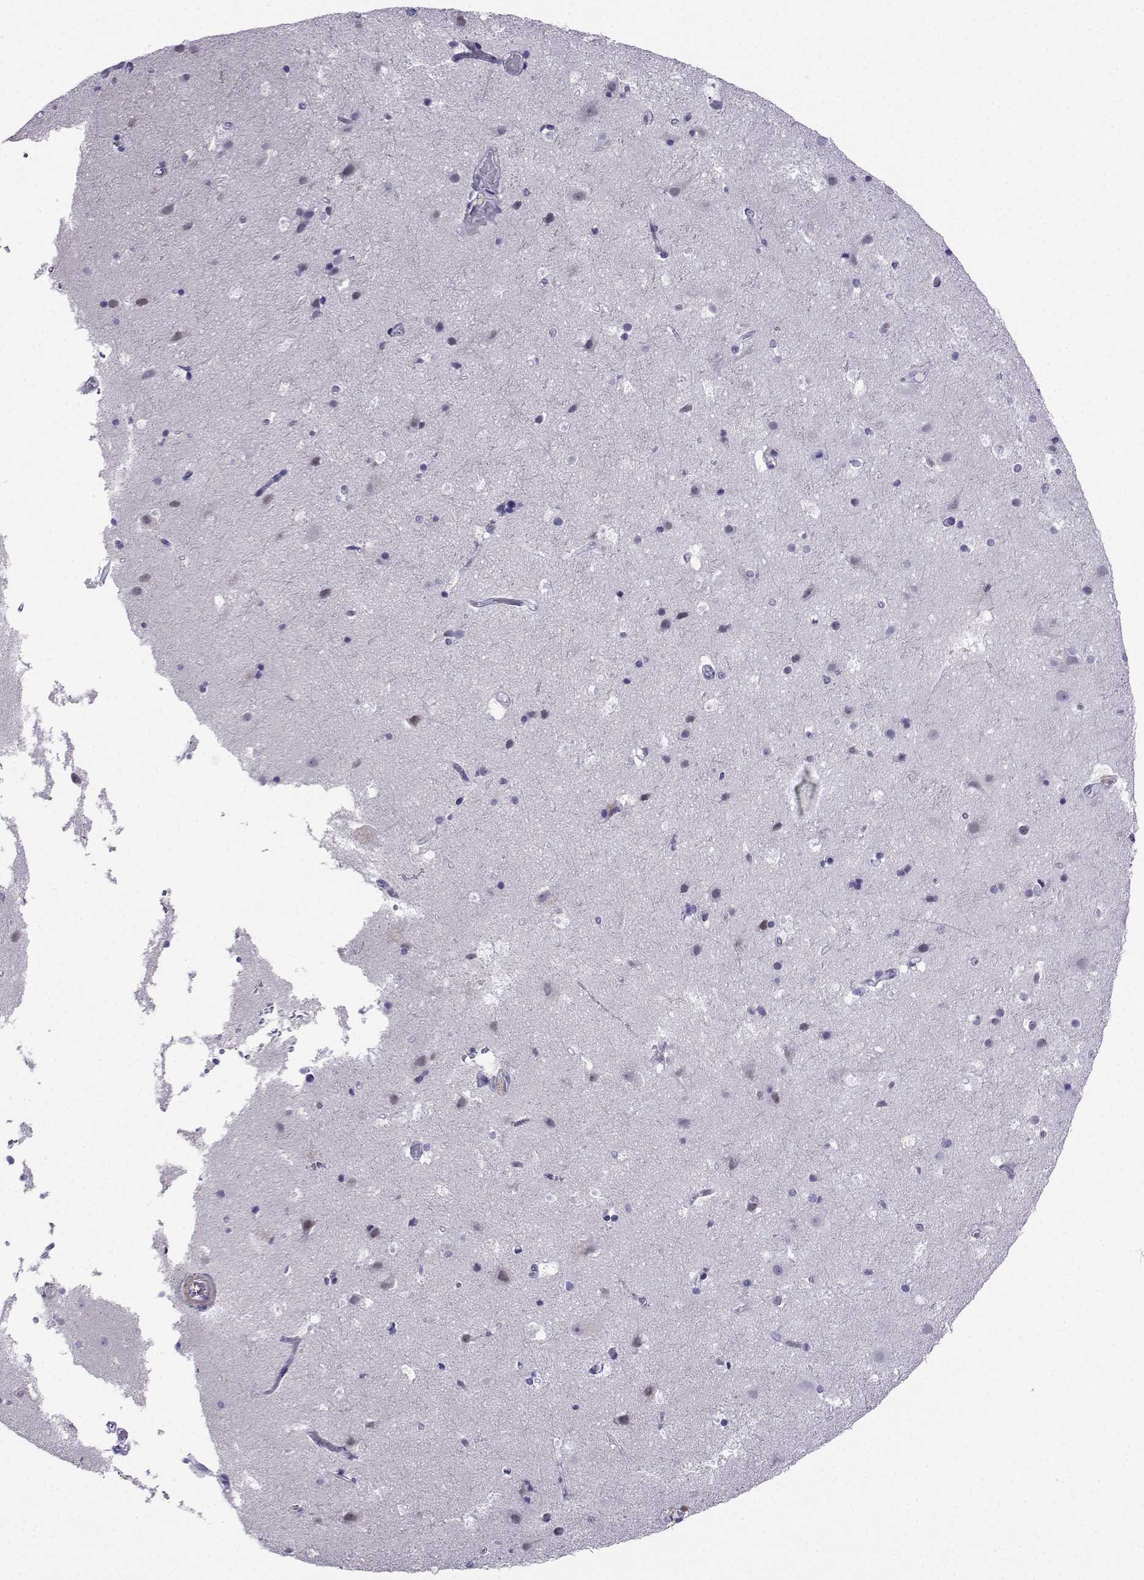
{"staining": {"intensity": "negative", "quantity": "none", "location": "none"}, "tissue": "cerebral cortex", "cell_type": "Endothelial cells", "image_type": "normal", "snomed": [{"axis": "morphology", "description": "Normal tissue, NOS"}, {"axis": "topography", "description": "Cerebral cortex"}], "caption": "This image is of normal cerebral cortex stained with IHC to label a protein in brown with the nuclei are counter-stained blue. There is no expression in endothelial cells. (Brightfield microscopy of DAB (3,3'-diaminobenzidine) immunohistochemistry (IHC) at high magnification).", "gene": "KIF17", "patient": {"sex": "female", "age": 52}}